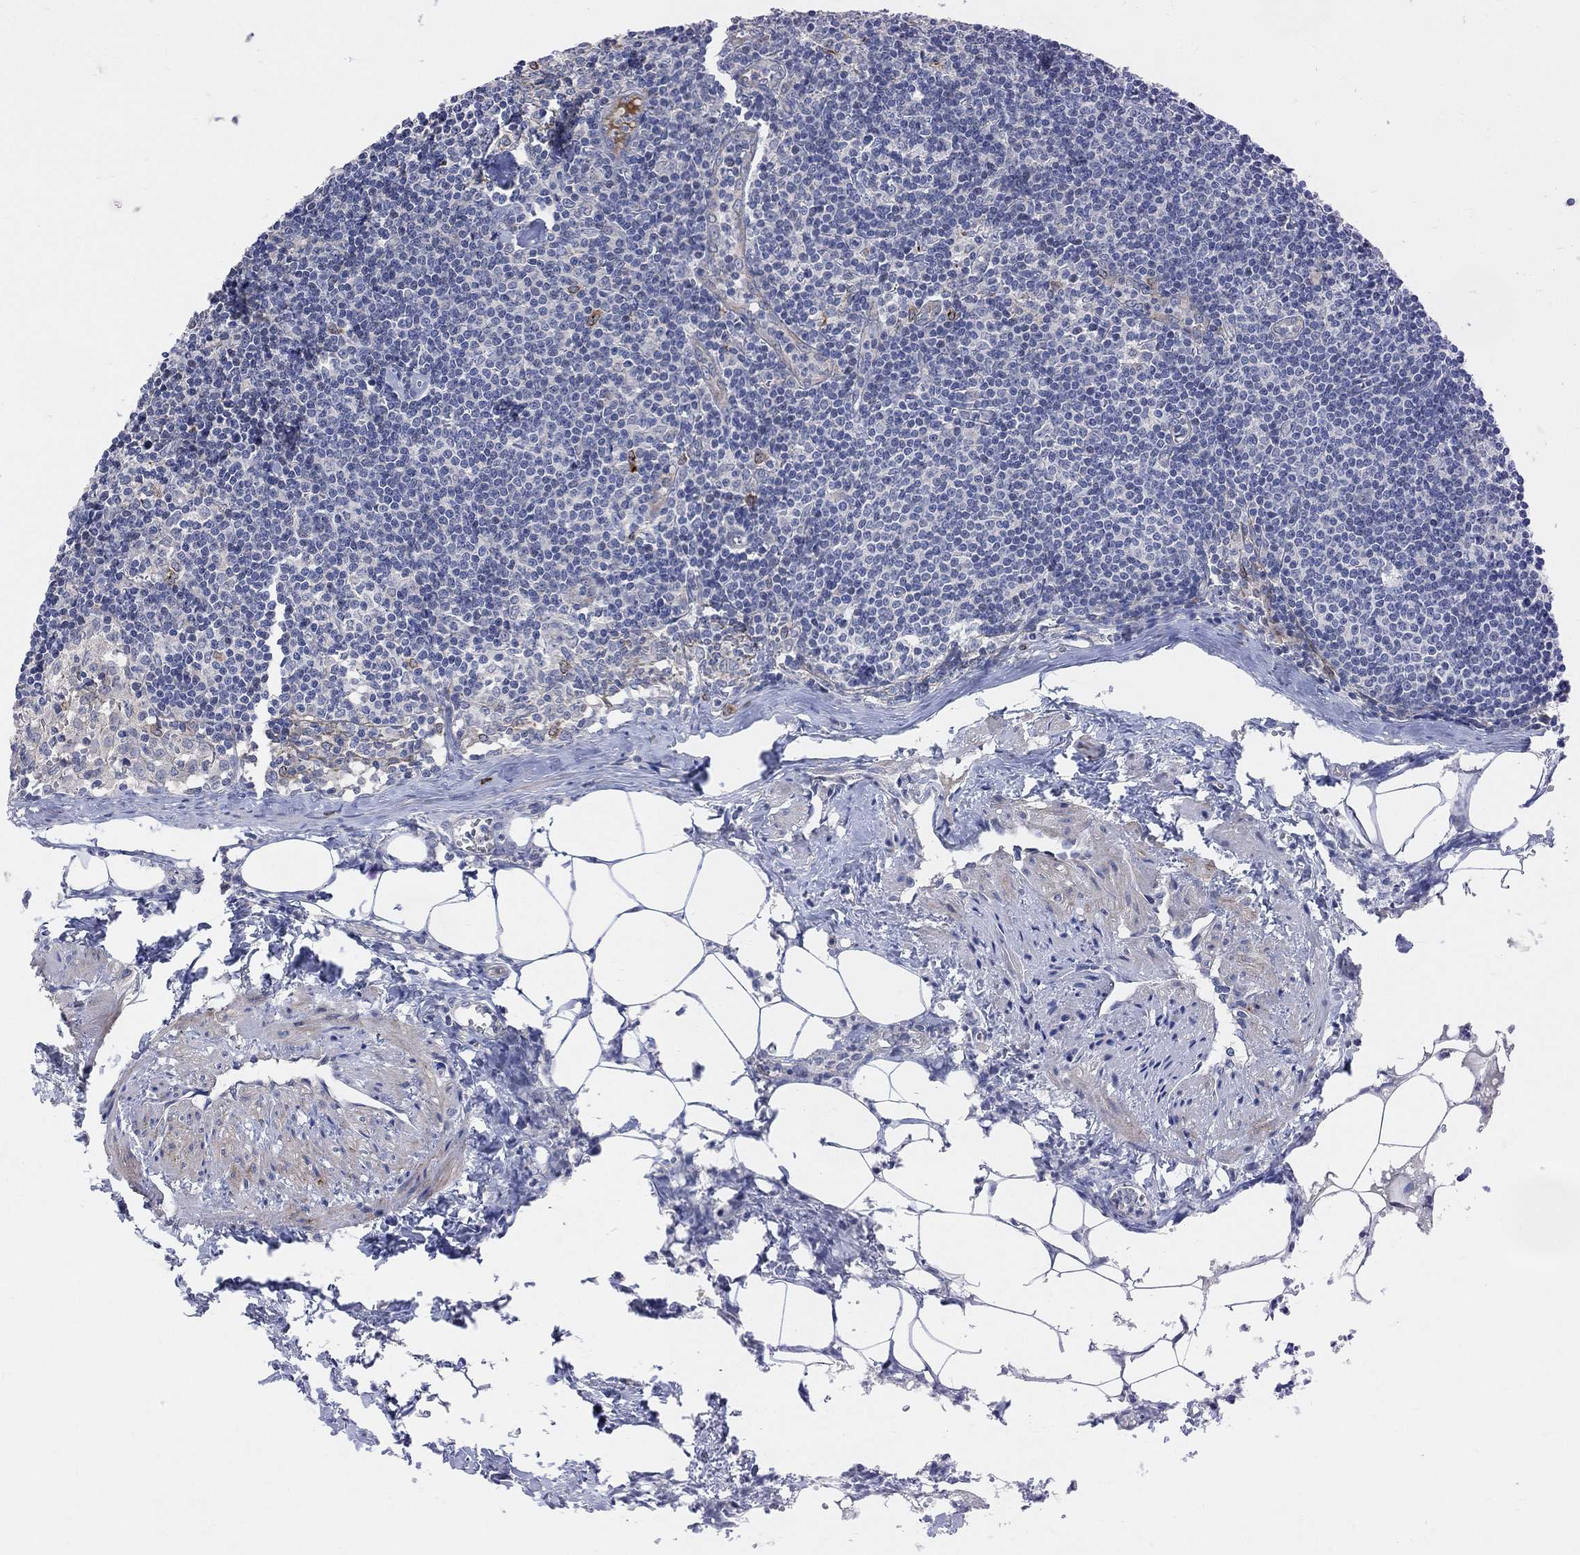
{"staining": {"intensity": "negative", "quantity": "none", "location": "none"}, "tissue": "lymph node", "cell_type": "Germinal center cells", "image_type": "normal", "snomed": [{"axis": "morphology", "description": "Normal tissue, NOS"}, {"axis": "topography", "description": "Lymph node"}], "caption": "Image shows no protein expression in germinal center cells of unremarkable lymph node. Brightfield microscopy of IHC stained with DAB (brown) and hematoxylin (blue), captured at high magnification.", "gene": "HCRTR1", "patient": {"sex": "female", "age": 51}}